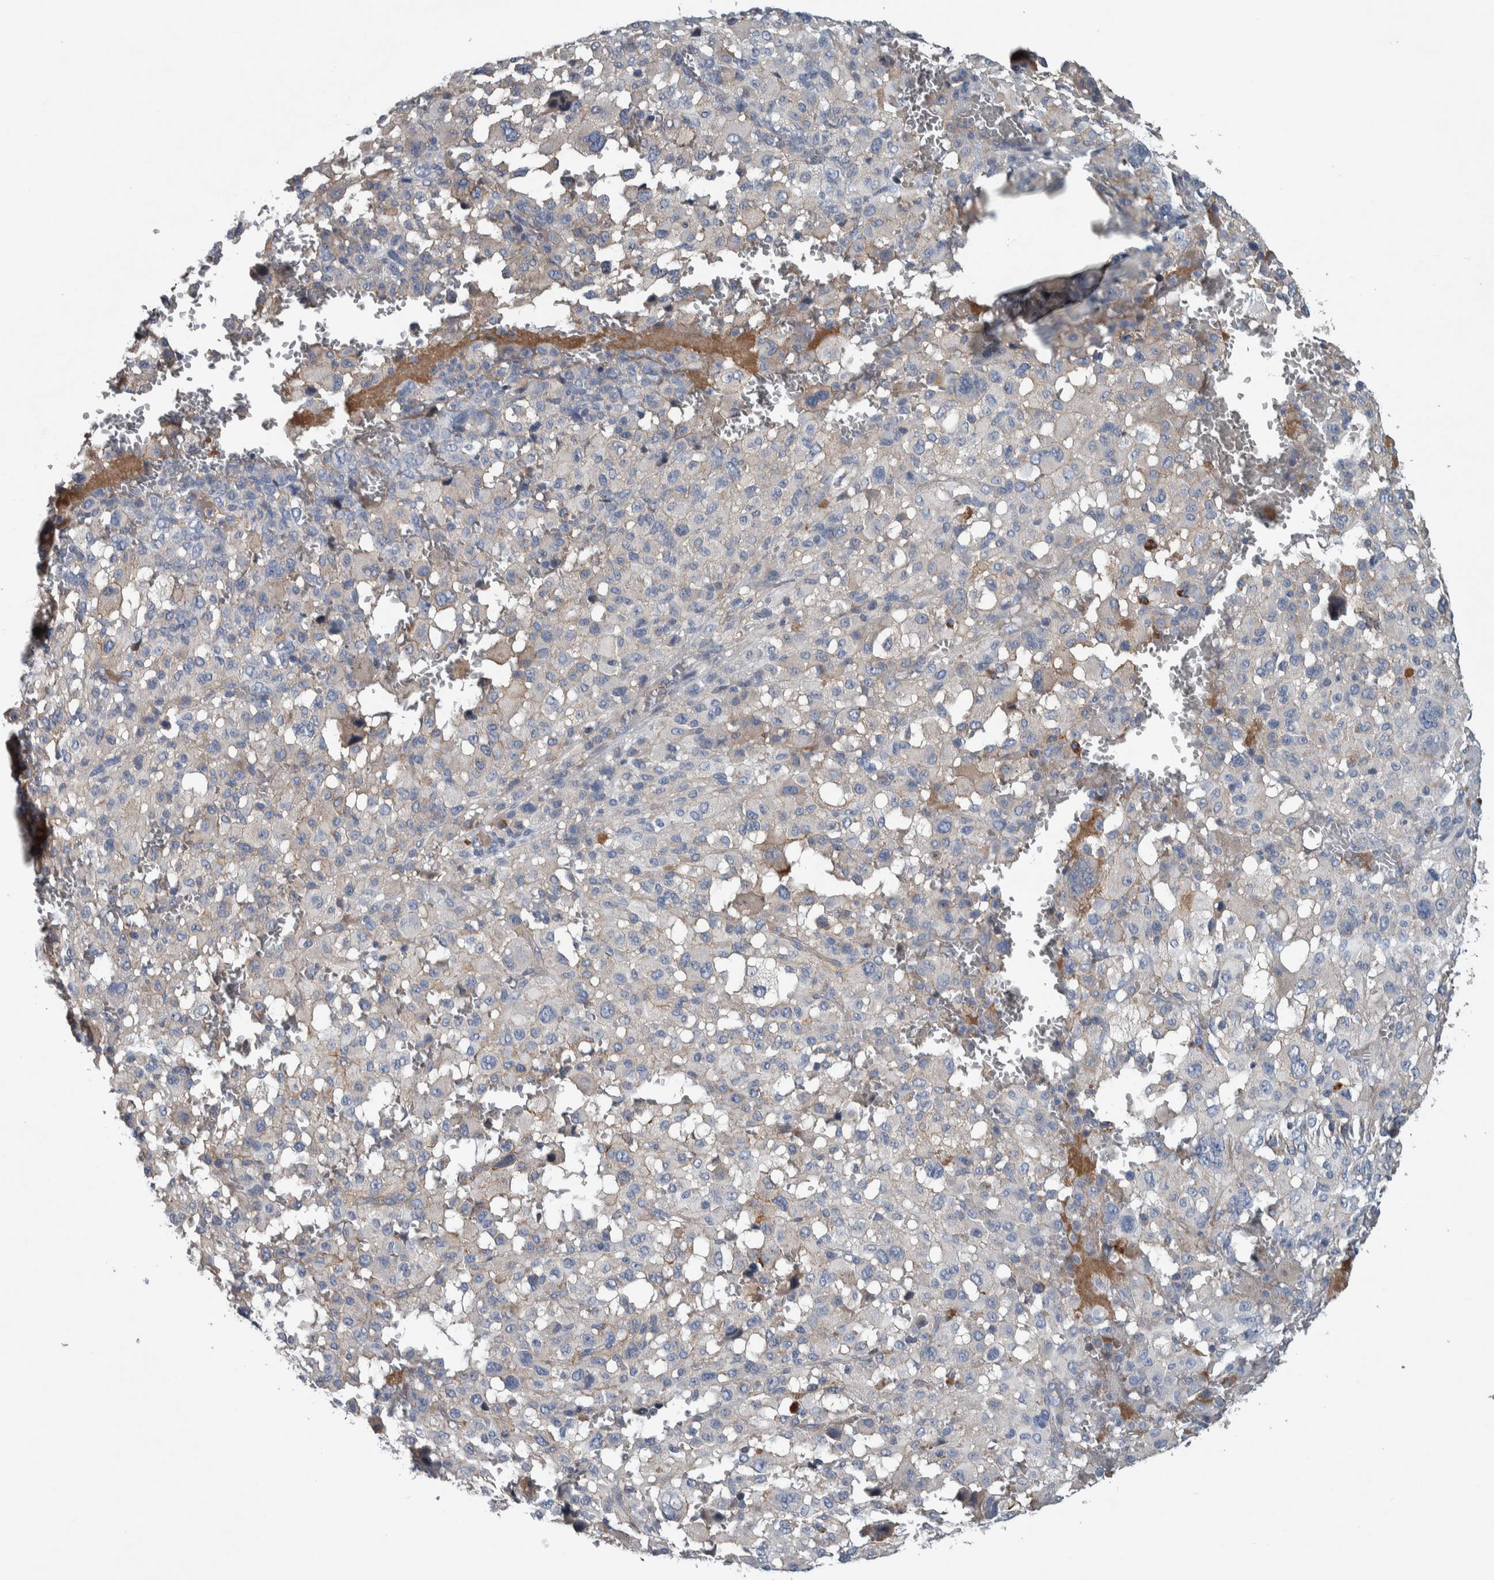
{"staining": {"intensity": "negative", "quantity": "none", "location": "none"}, "tissue": "melanoma", "cell_type": "Tumor cells", "image_type": "cancer", "snomed": [{"axis": "morphology", "description": "Malignant melanoma, Metastatic site"}, {"axis": "topography", "description": "Skin"}], "caption": "A micrograph of melanoma stained for a protein shows no brown staining in tumor cells. (Brightfield microscopy of DAB (3,3'-diaminobenzidine) IHC at high magnification).", "gene": "SERPINC1", "patient": {"sex": "female", "age": 74}}